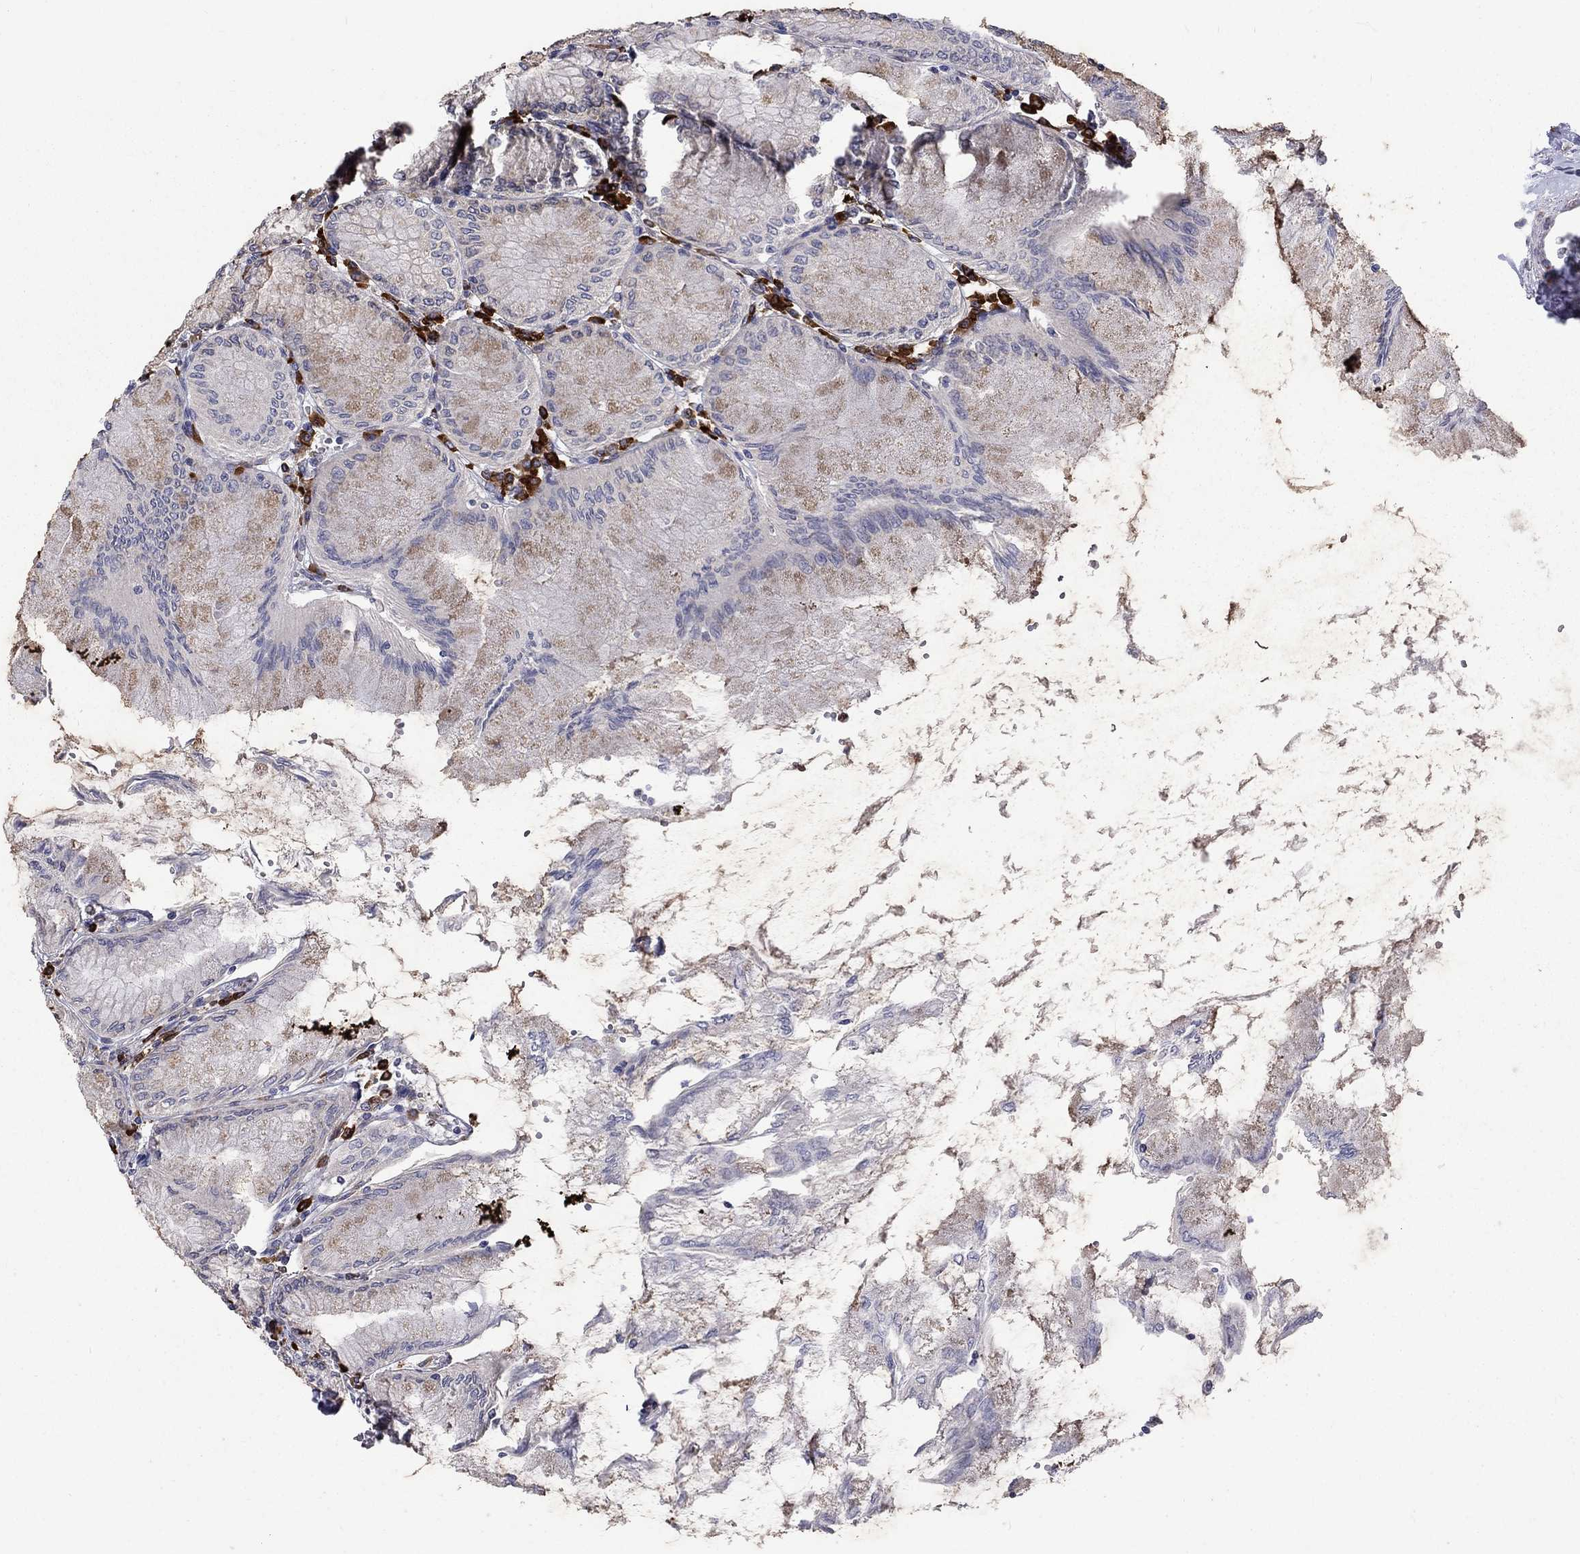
{"staining": {"intensity": "moderate", "quantity": "25%-75%", "location": "cytoplasmic/membranous"}, "tissue": "stomach", "cell_type": "Glandular cells", "image_type": "normal", "snomed": [{"axis": "morphology", "description": "Normal tissue, NOS"}, {"axis": "topography", "description": "Skeletal muscle"}, {"axis": "topography", "description": "Stomach"}], "caption": "Normal stomach exhibits moderate cytoplasmic/membranous expression in approximately 25%-75% of glandular cells, visualized by immunohistochemistry.", "gene": "PABPC4", "patient": {"sex": "female", "age": 57}}